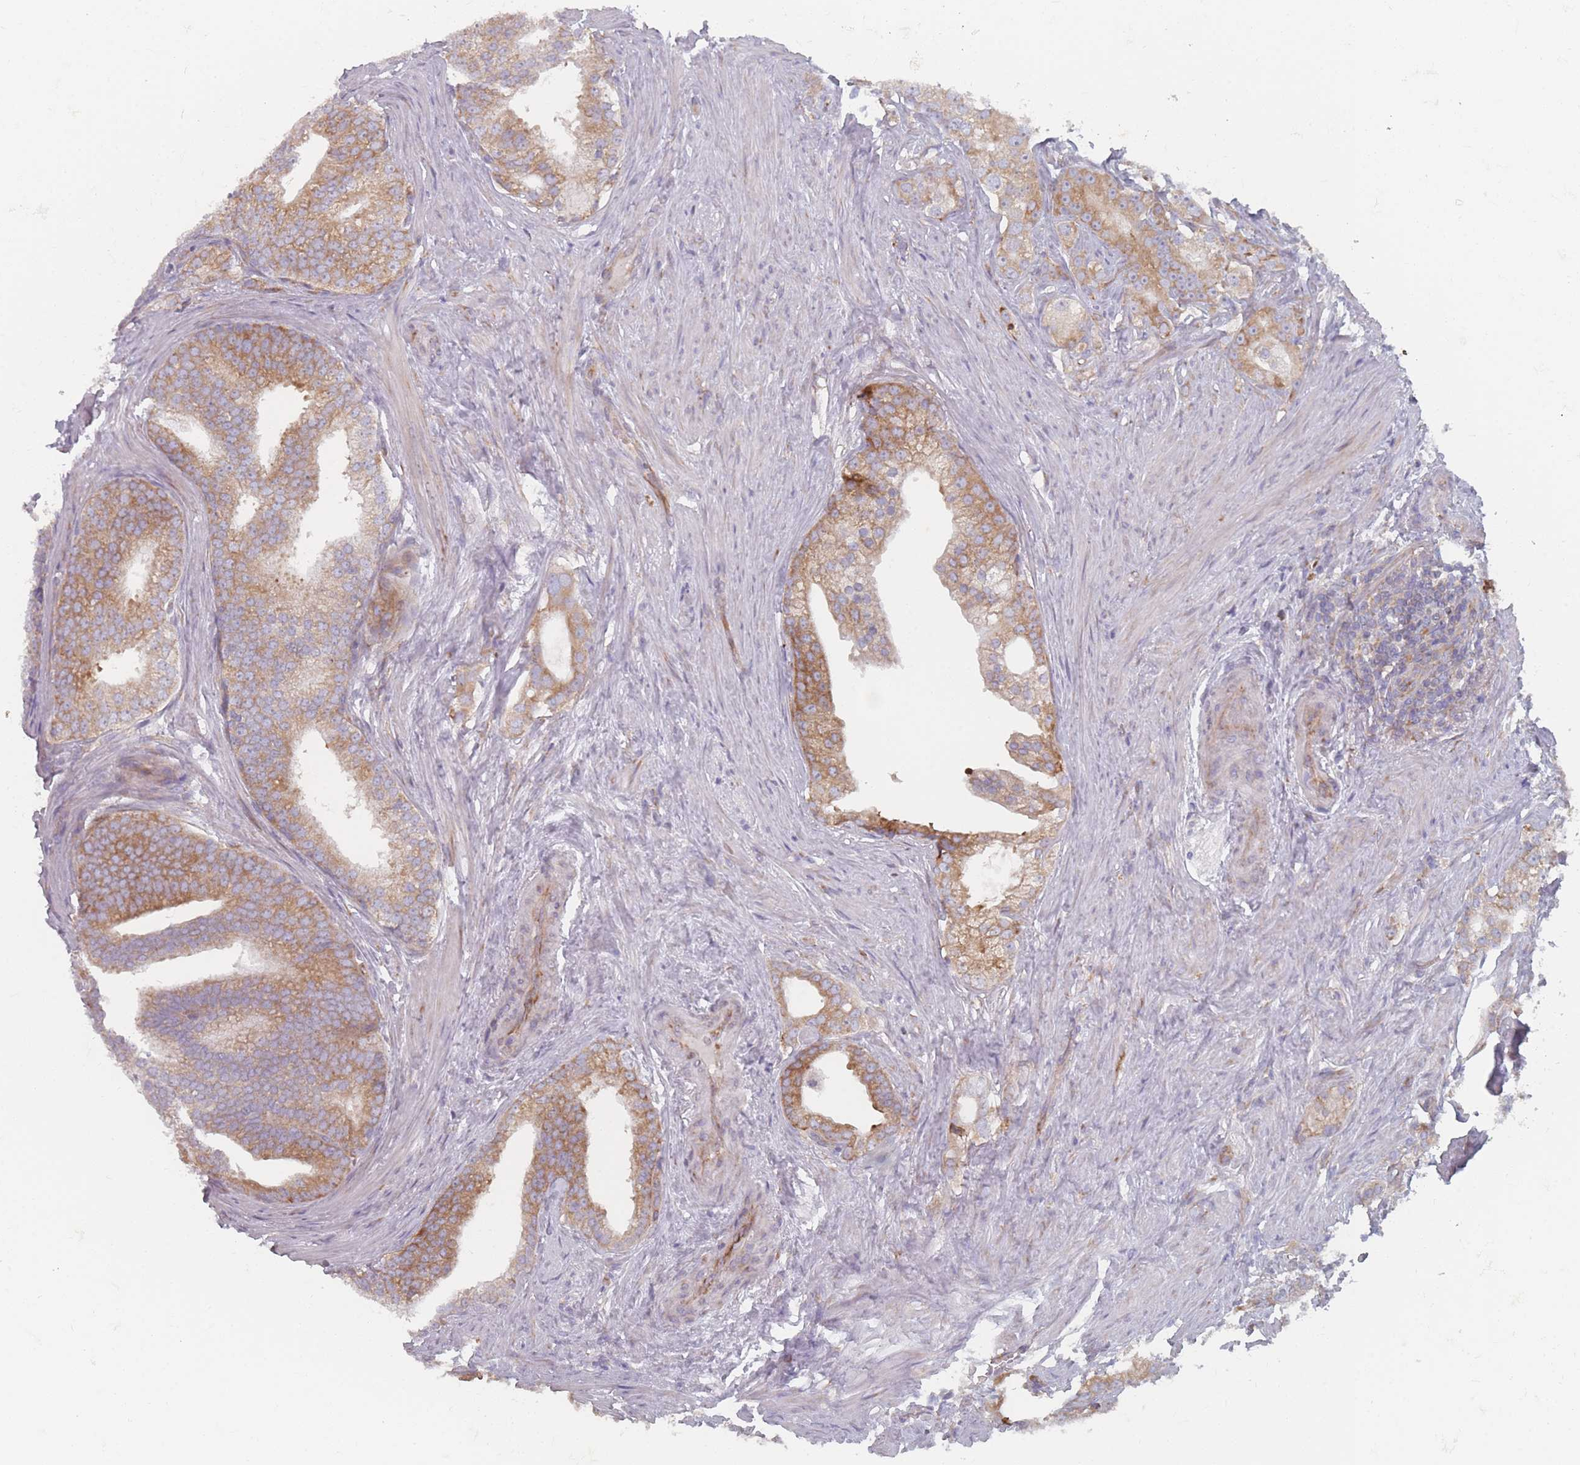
{"staining": {"intensity": "moderate", "quantity": ">75%", "location": "cytoplasmic/membranous"}, "tissue": "prostate cancer", "cell_type": "Tumor cells", "image_type": "cancer", "snomed": [{"axis": "morphology", "description": "Adenocarcinoma, Low grade"}, {"axis": "topography", "description": "Prostate"}], "caption": "High-power microscopy captured an IHC image of prostate cancer, revealing moderate cytoplasmic/membranous expression in approximately >75% of tumor cells. Using DAB (3,3'-diaminobenzidine) (brown) and hematoxylin (blue) stains, captured at high magnification using brightfield microscopy.", "gene": "CACNG5", "patient": {"sex": "male", "age": 71}}